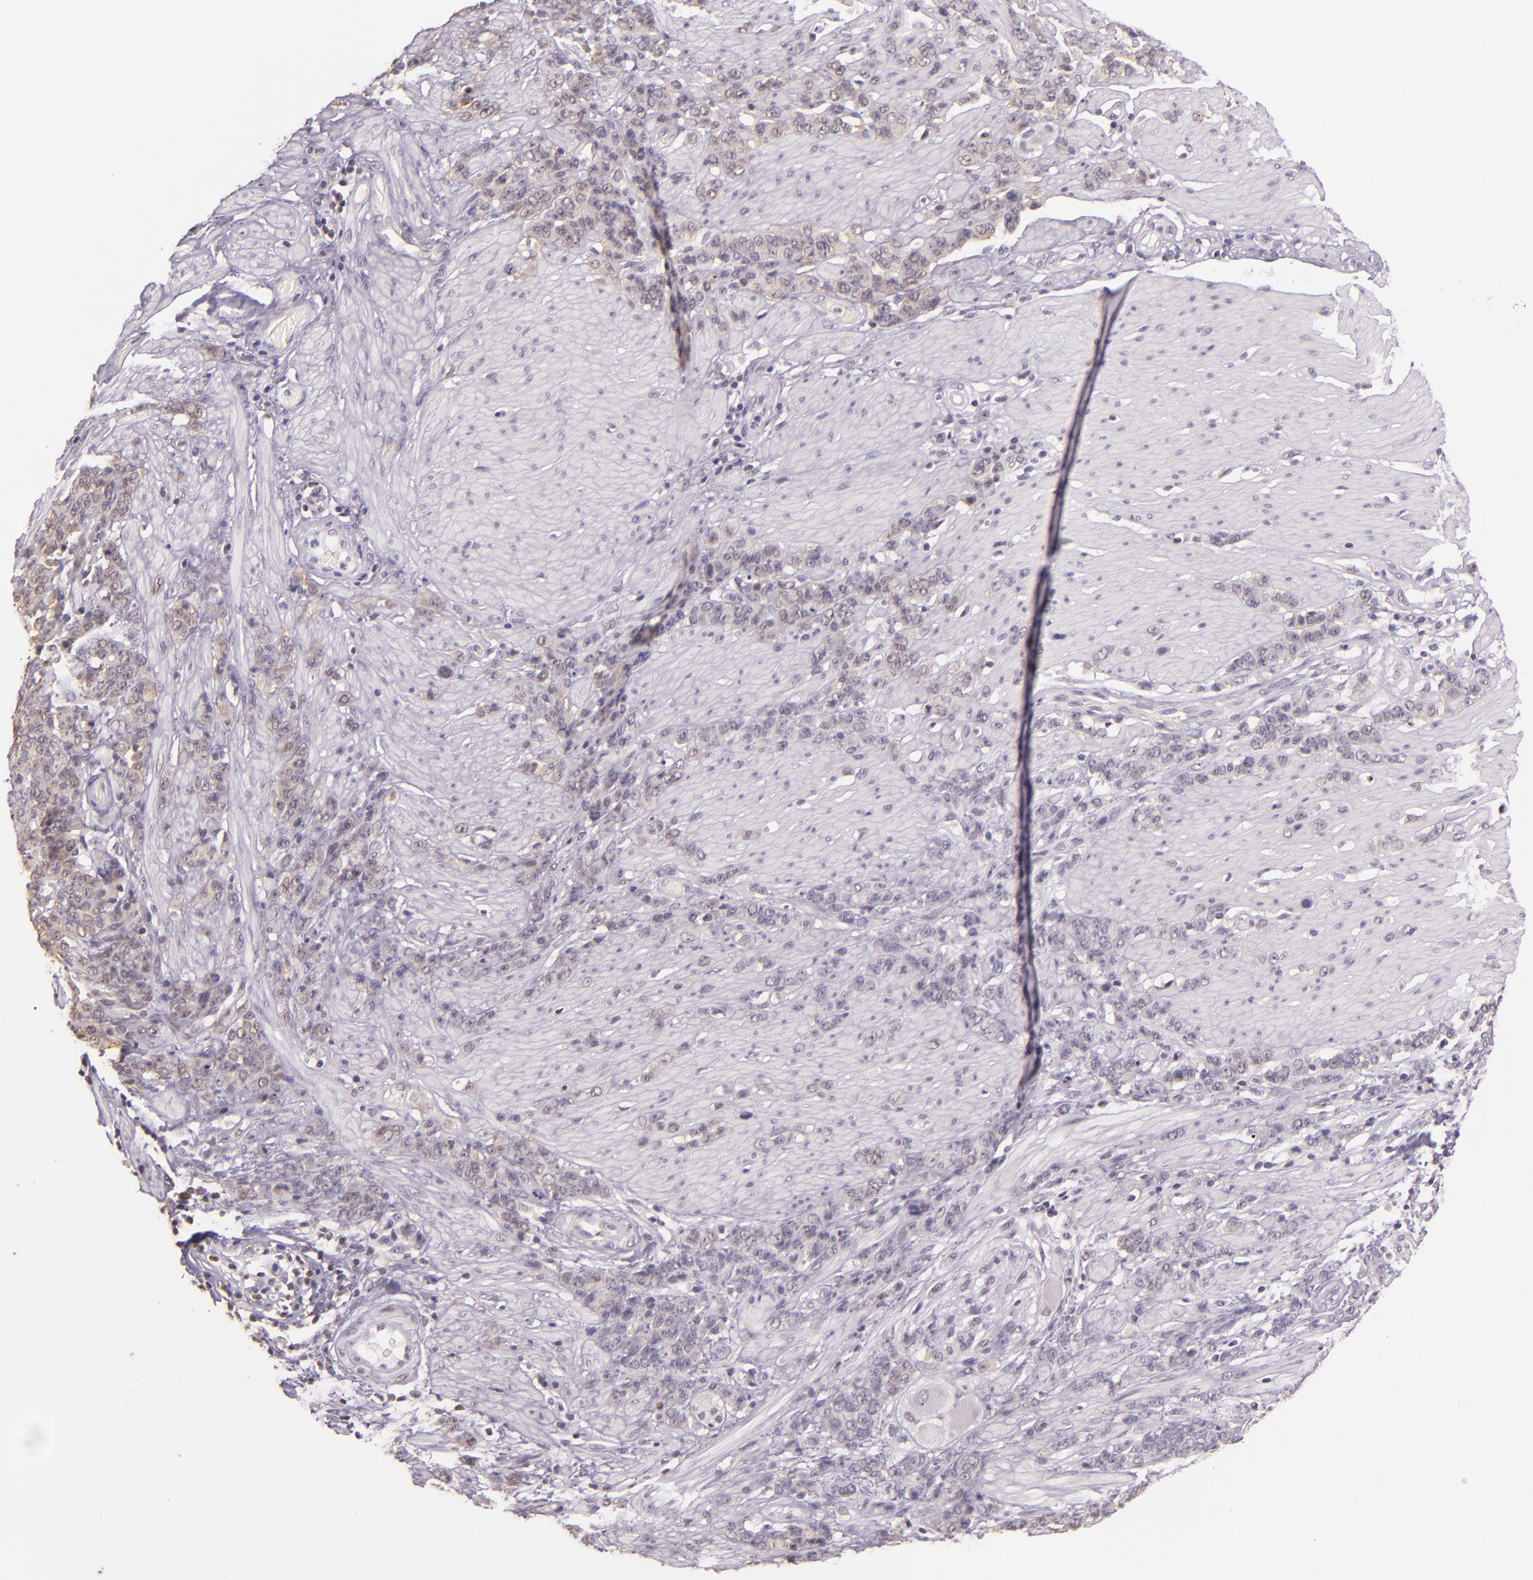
{"staining": {"intensity": "weak", "quantity": "<25%", "location": "cytoplasmic/membranous"}, "tissue": "stomach cancer", "cell_type": "Tumor cells", "image_type": "cancer", "snomed": [{"axis": "morphology", "description": "Adenocarcinoma, NOS"}, {"axis": "topography", "description": "Stomach, lower"}], "caption": "Human adenocarcinoma (stomach) stained for a protein using IHC displays no expression in tumor cells.", "gene": "HSPA8", "patient": {"sex": "male", "age": 88}}